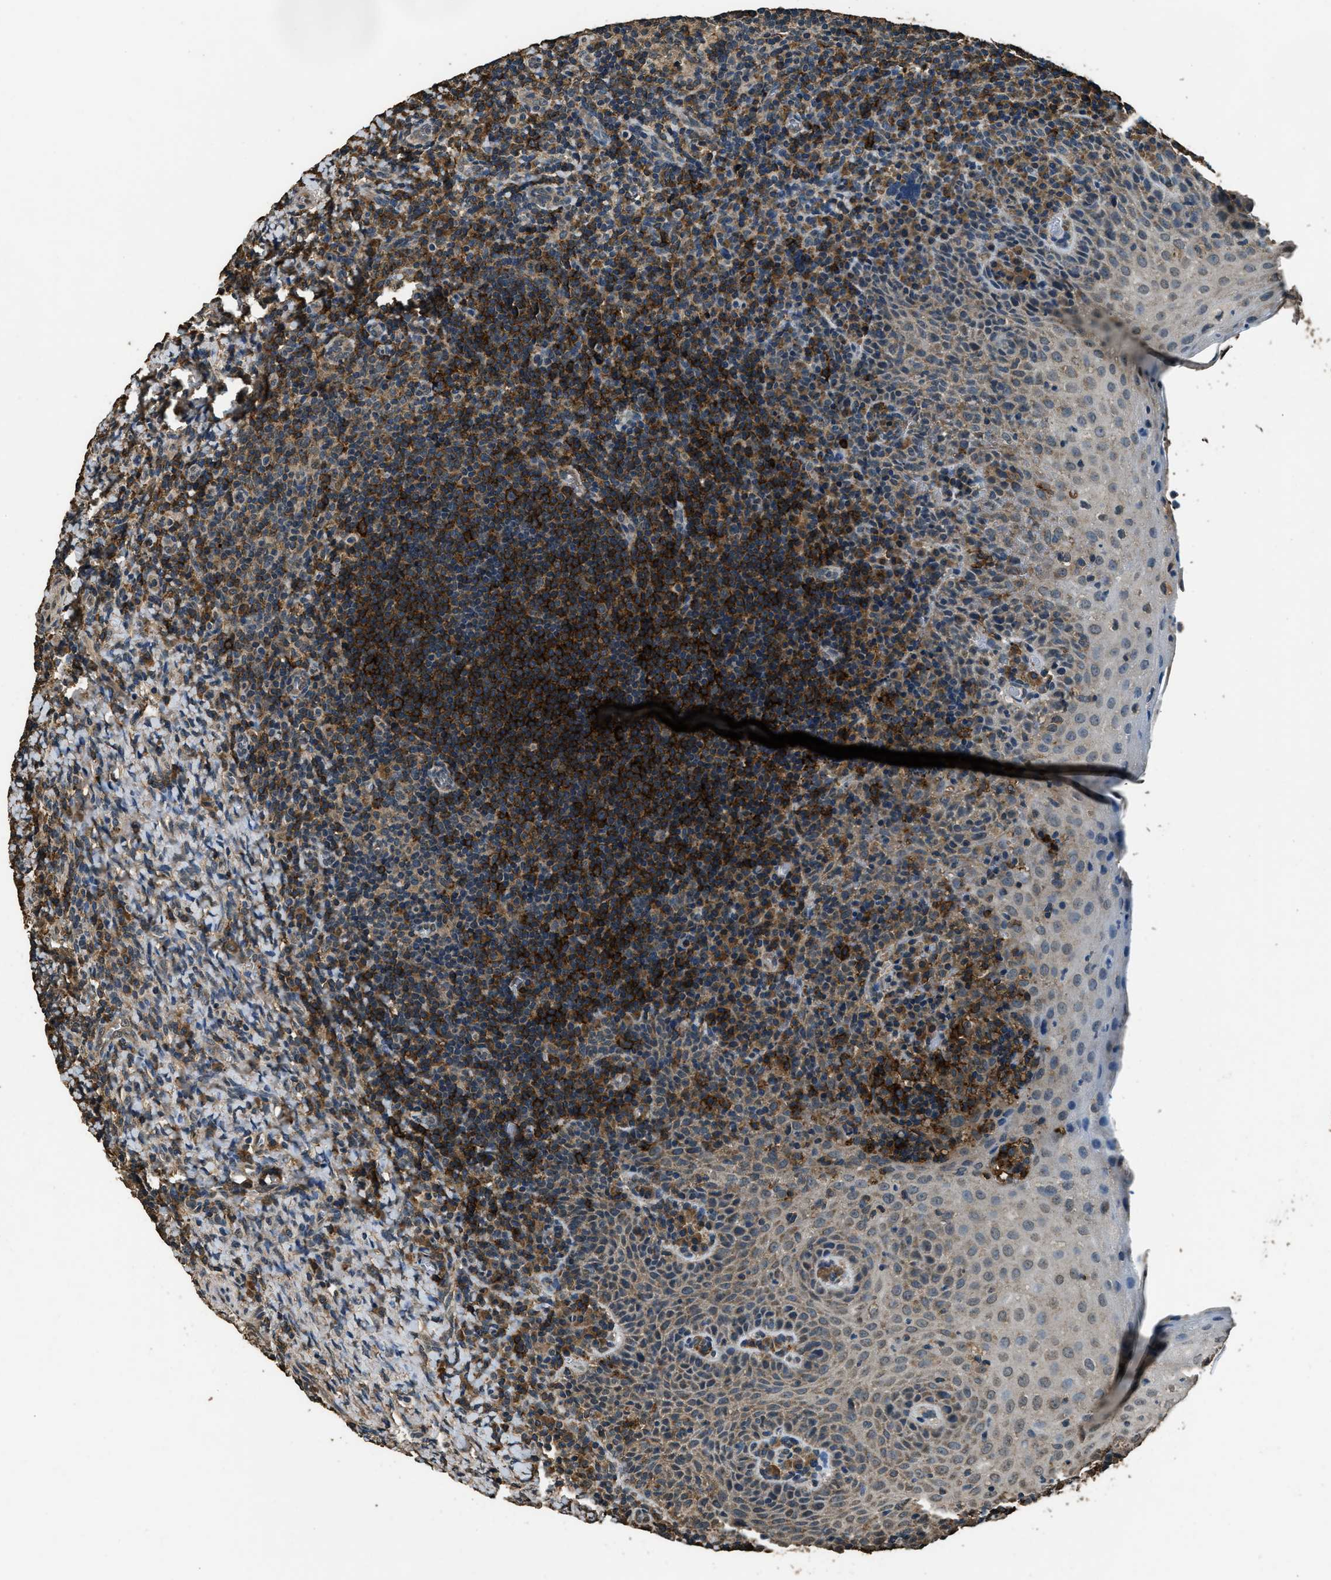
{"staining": {"intensity": "strong", "quantity": ">75%", "location": "cytoplasmic/membranous"}, "tissue": "tonsil", "cell_type": "Germinal center cells", "image_type": "normal", "snomed": [{"axis": "morphology", "description": "Normal tissue, NOS"}, {"axis": "topography", "description": "Tonsil"}], "caption": "The histopathology image exhibits immunohistochemical staining of benign tonsil. There is strong cytoplasmic/membranous staining is seen in about >75% of germinal center cells.", "gene": "SALL3", "patient": {"sex": "male", "age": 37}}